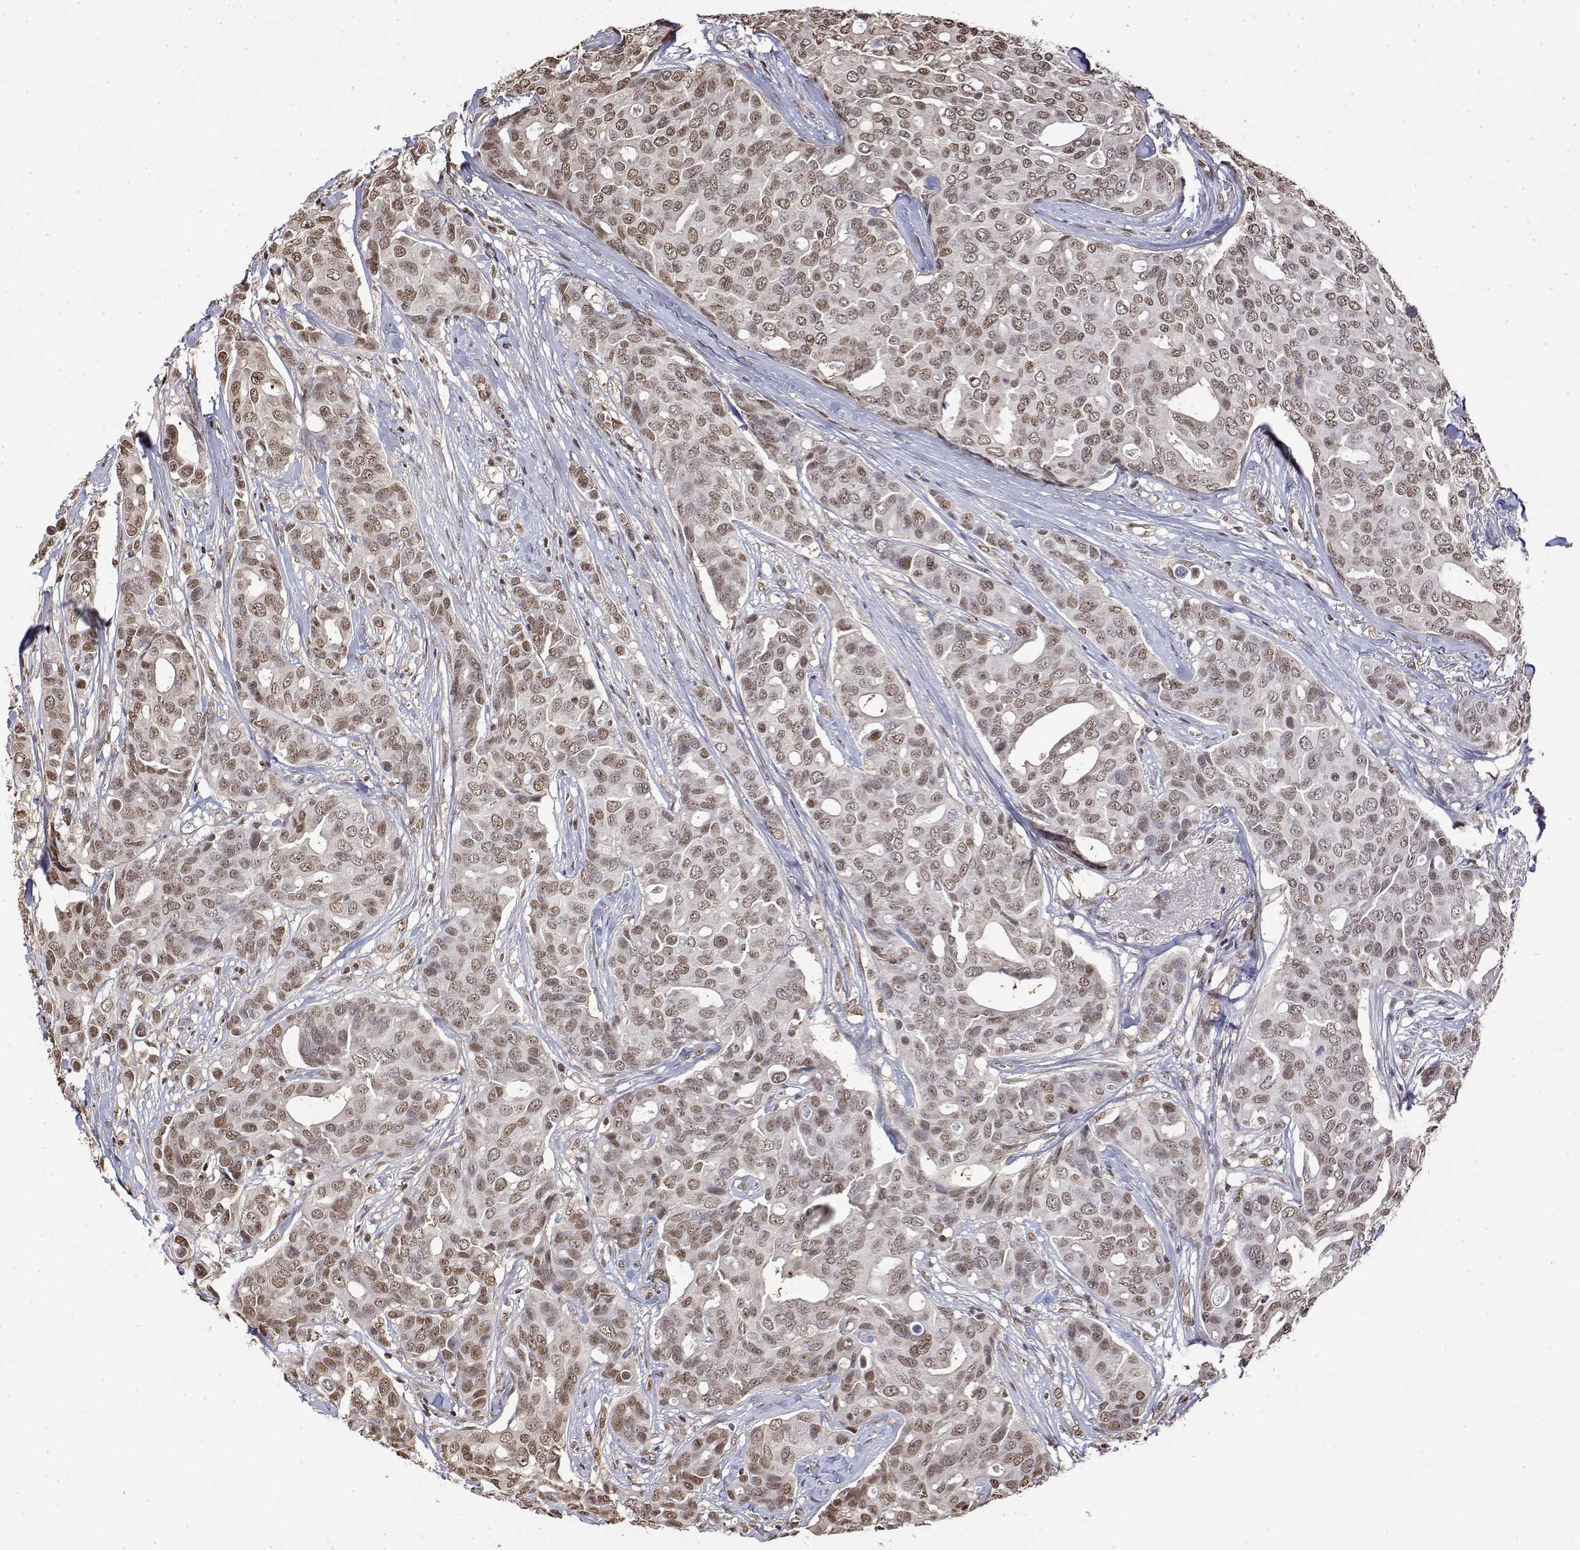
{"staining": {"intensity": "weak", "quantity": ">75%", "location": "nuclear"}, "tissue": "breast cancer", "cell_type": "Tumor cells", "image_type": "cancer", "snomed": [{"axis": "morphology", "description": "Duct carcinoma"}, {"axis": "topography", "description": "Breast"}], "caption": "Weak nuclear expression is seen in approximately >75% of tumor cells in breast cancer. The protein of interest is shown in brown color, while the nuclei are stained blue.", "gene": "TPI1", "patient": {"sex": "female", "age": 54}}